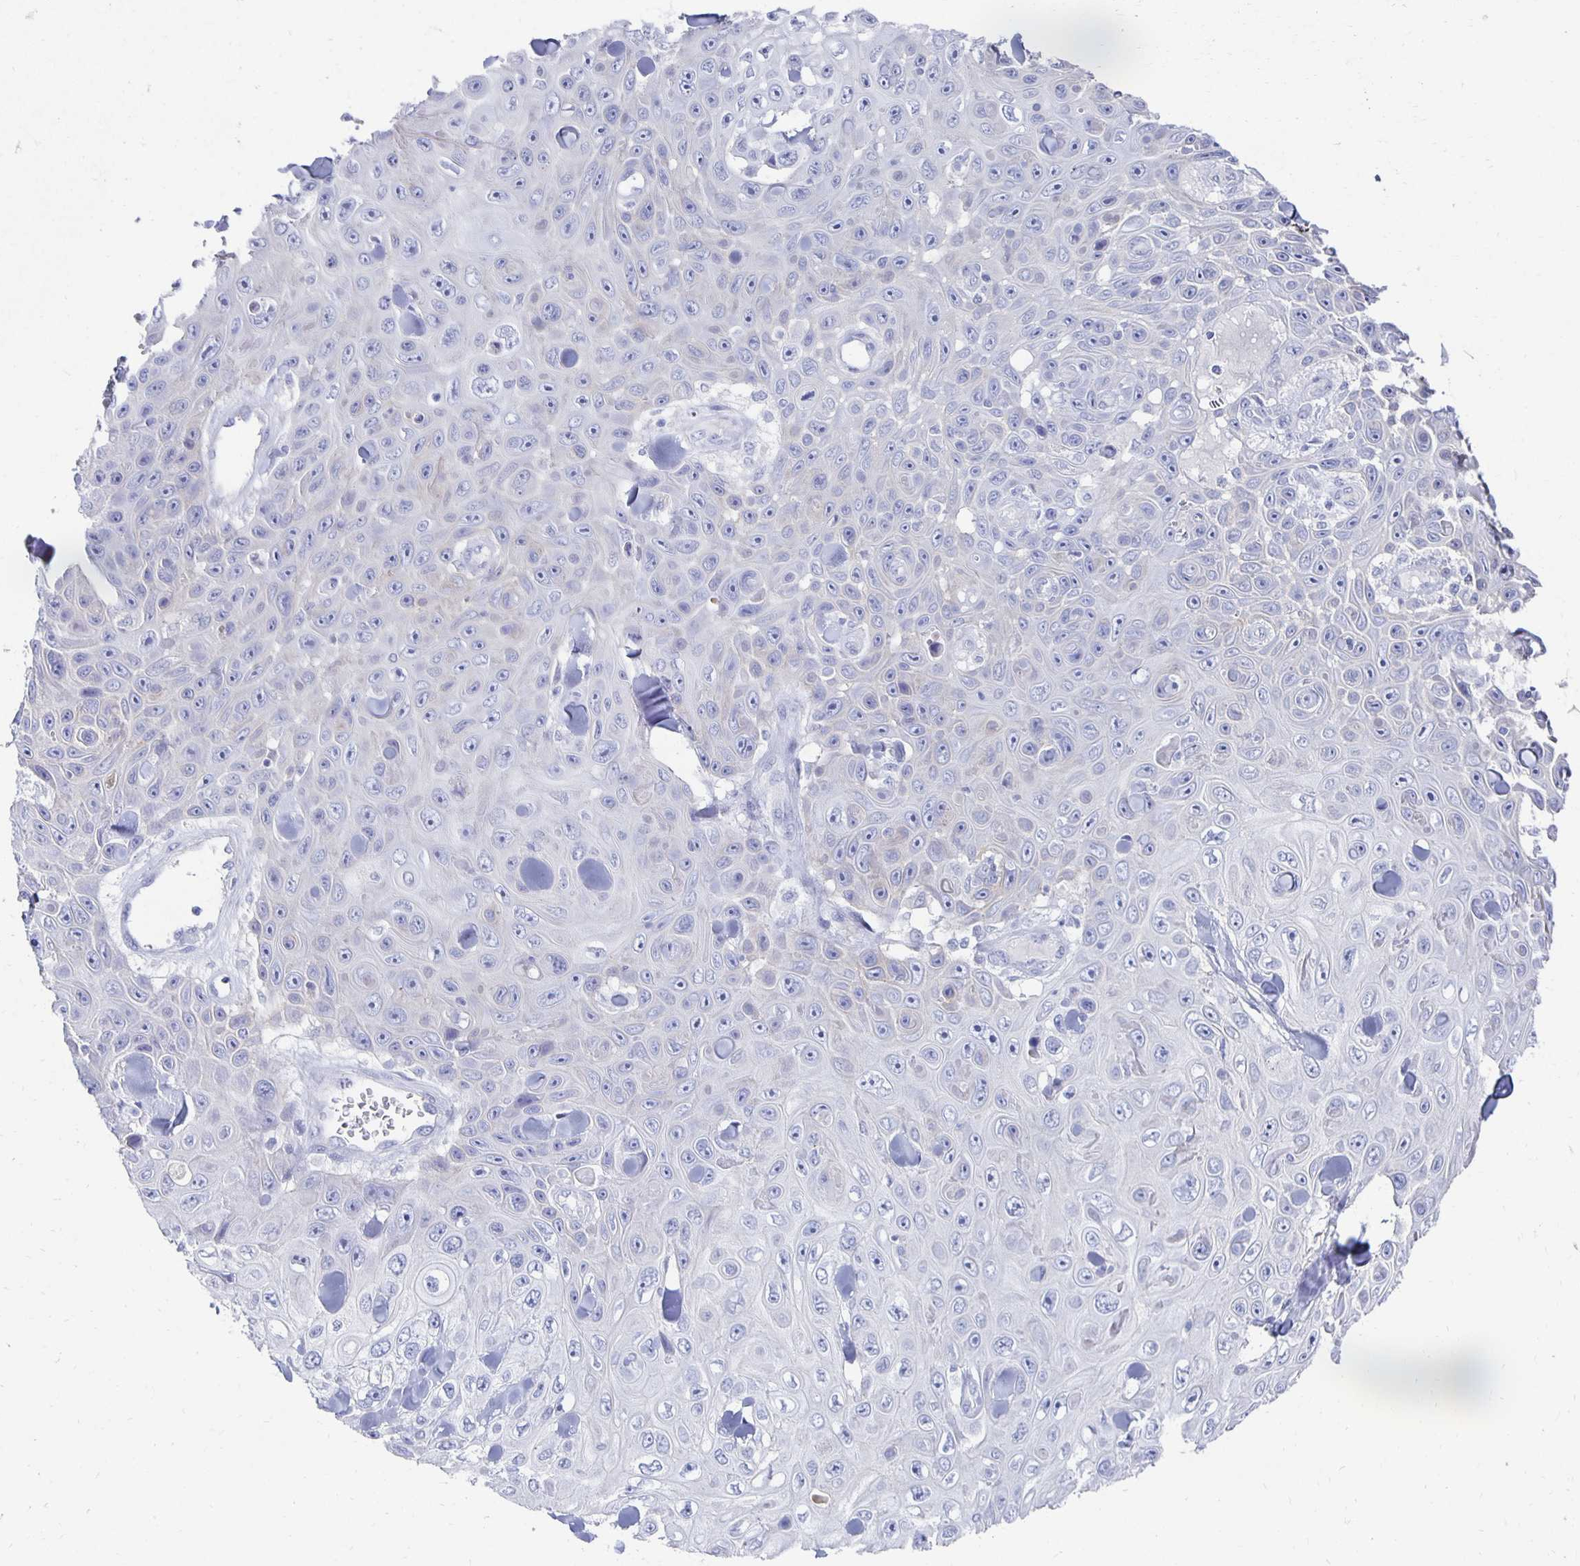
{"staining": {"intensity": "negative", "quantity": "none", "location": "none"}, "tissue": "skin cancer", "cell_type": "Tumor cells", "image_type": "cancer", "snomed": [{"axis": "morphology", "description": "Squamous cell carcinoma, NOS"}, {"axis": "topography", "description": "Skin"}], "caption": "This is a micrograph of immunohistochemistry (IHC) staining of squamous cell carcinoma (skin), which shows no staining in tumor cells. Nuclei are stained in blue.", "gene": "PRDM7", "patient": {"sex": "male", "age": 82}}